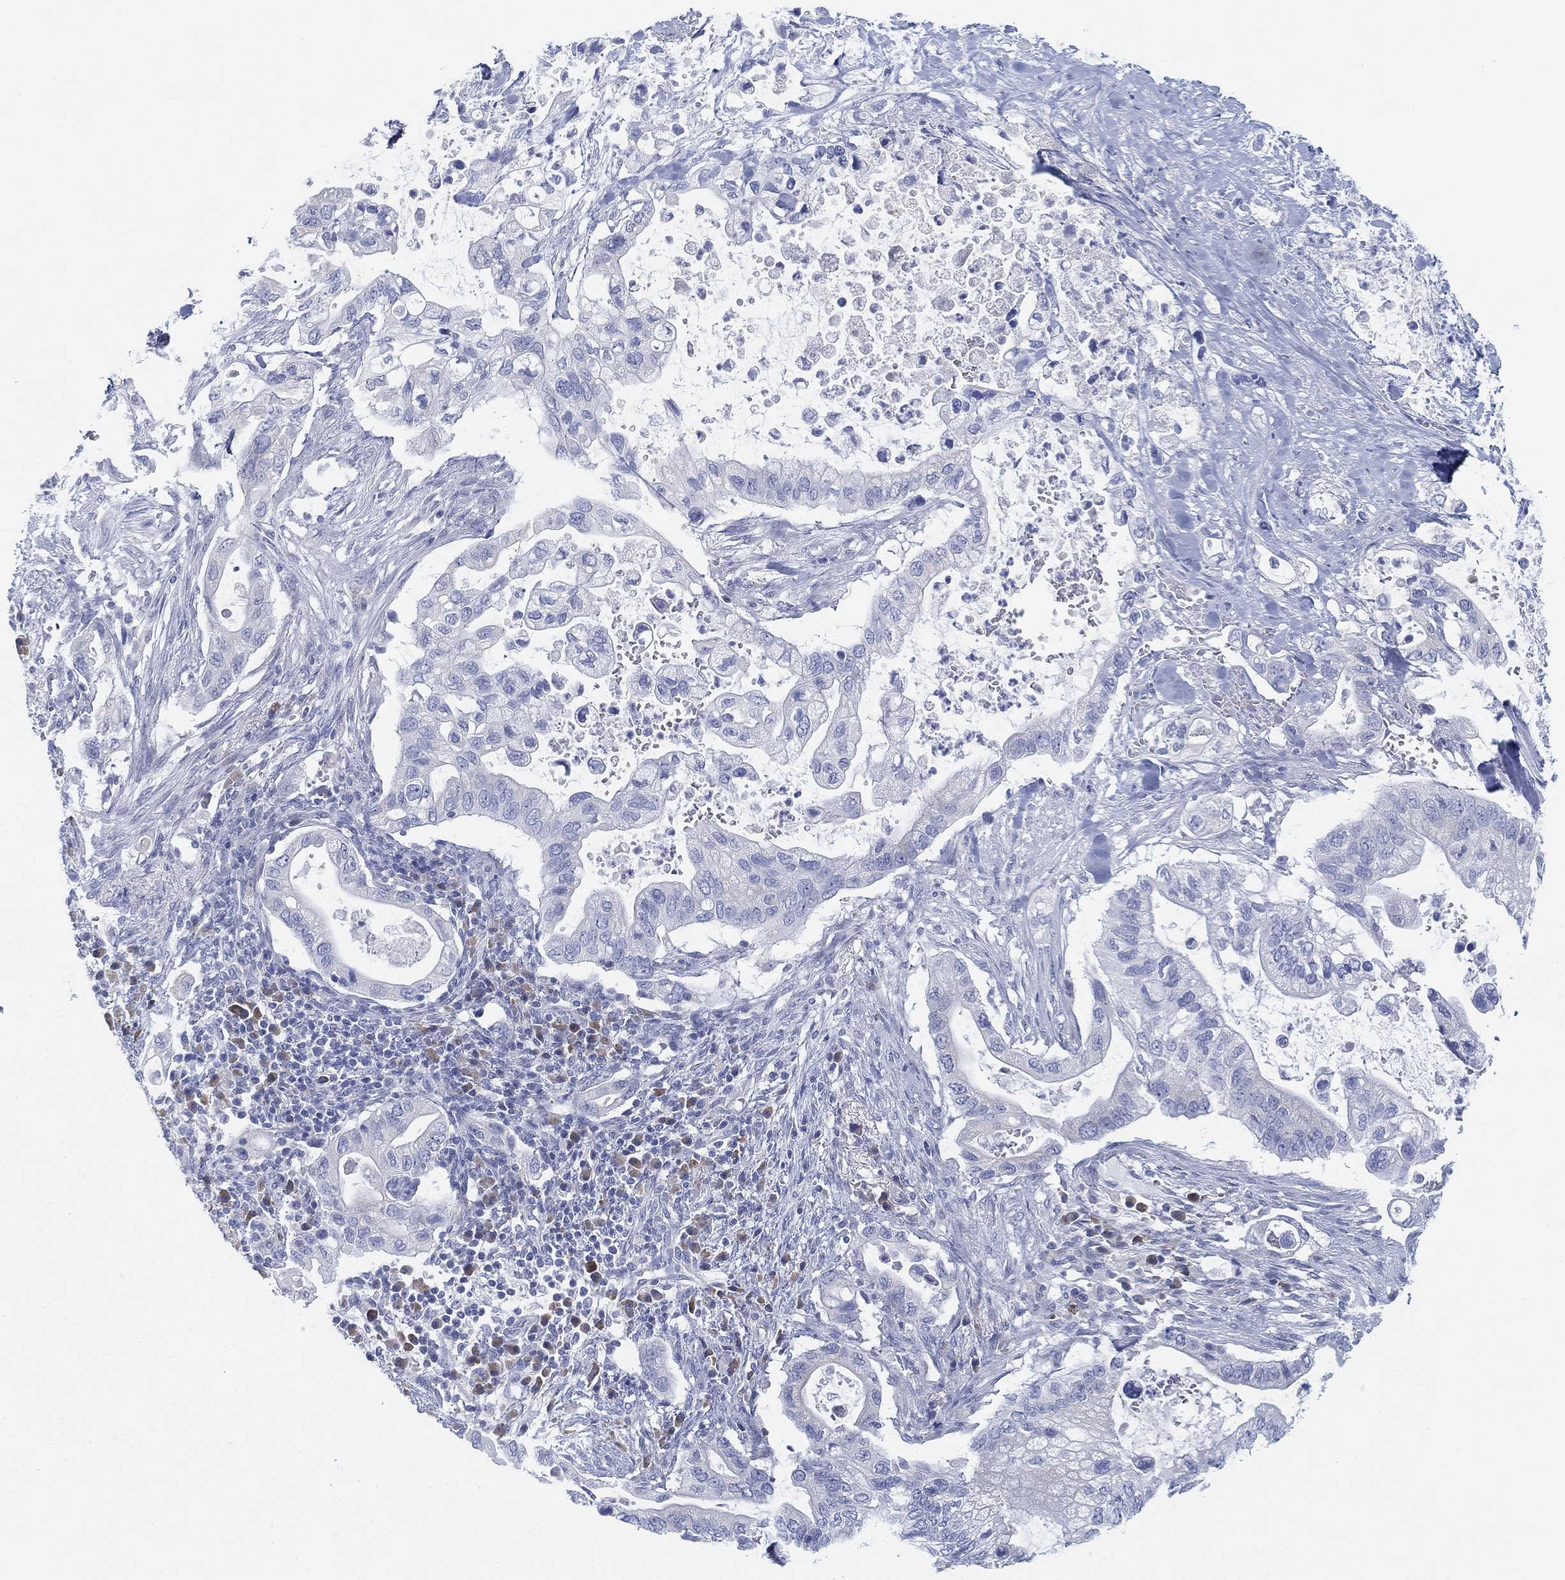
{"staining": {"intensity": "negative", "quantity": "none", "location": "none"}, "tissue": "pancreatic cancer", "cell_type": "Tumor cells", "image_type": "cancer", "snomed": [{"axis": "morphology", "description": "Adenocarcinoma, NOS"}, {"axis": "topography", "description": "Pancreas"}], "caption": "This micrograph is of adenocarcinoma (pancreatic) stained with immunohistochemistry to label a protein in brown with the nuclei are counter-stained blue. There is no staining in tumor cells.", "gene": "GCNA", "patient": {"sex": "female", "age": 72}}